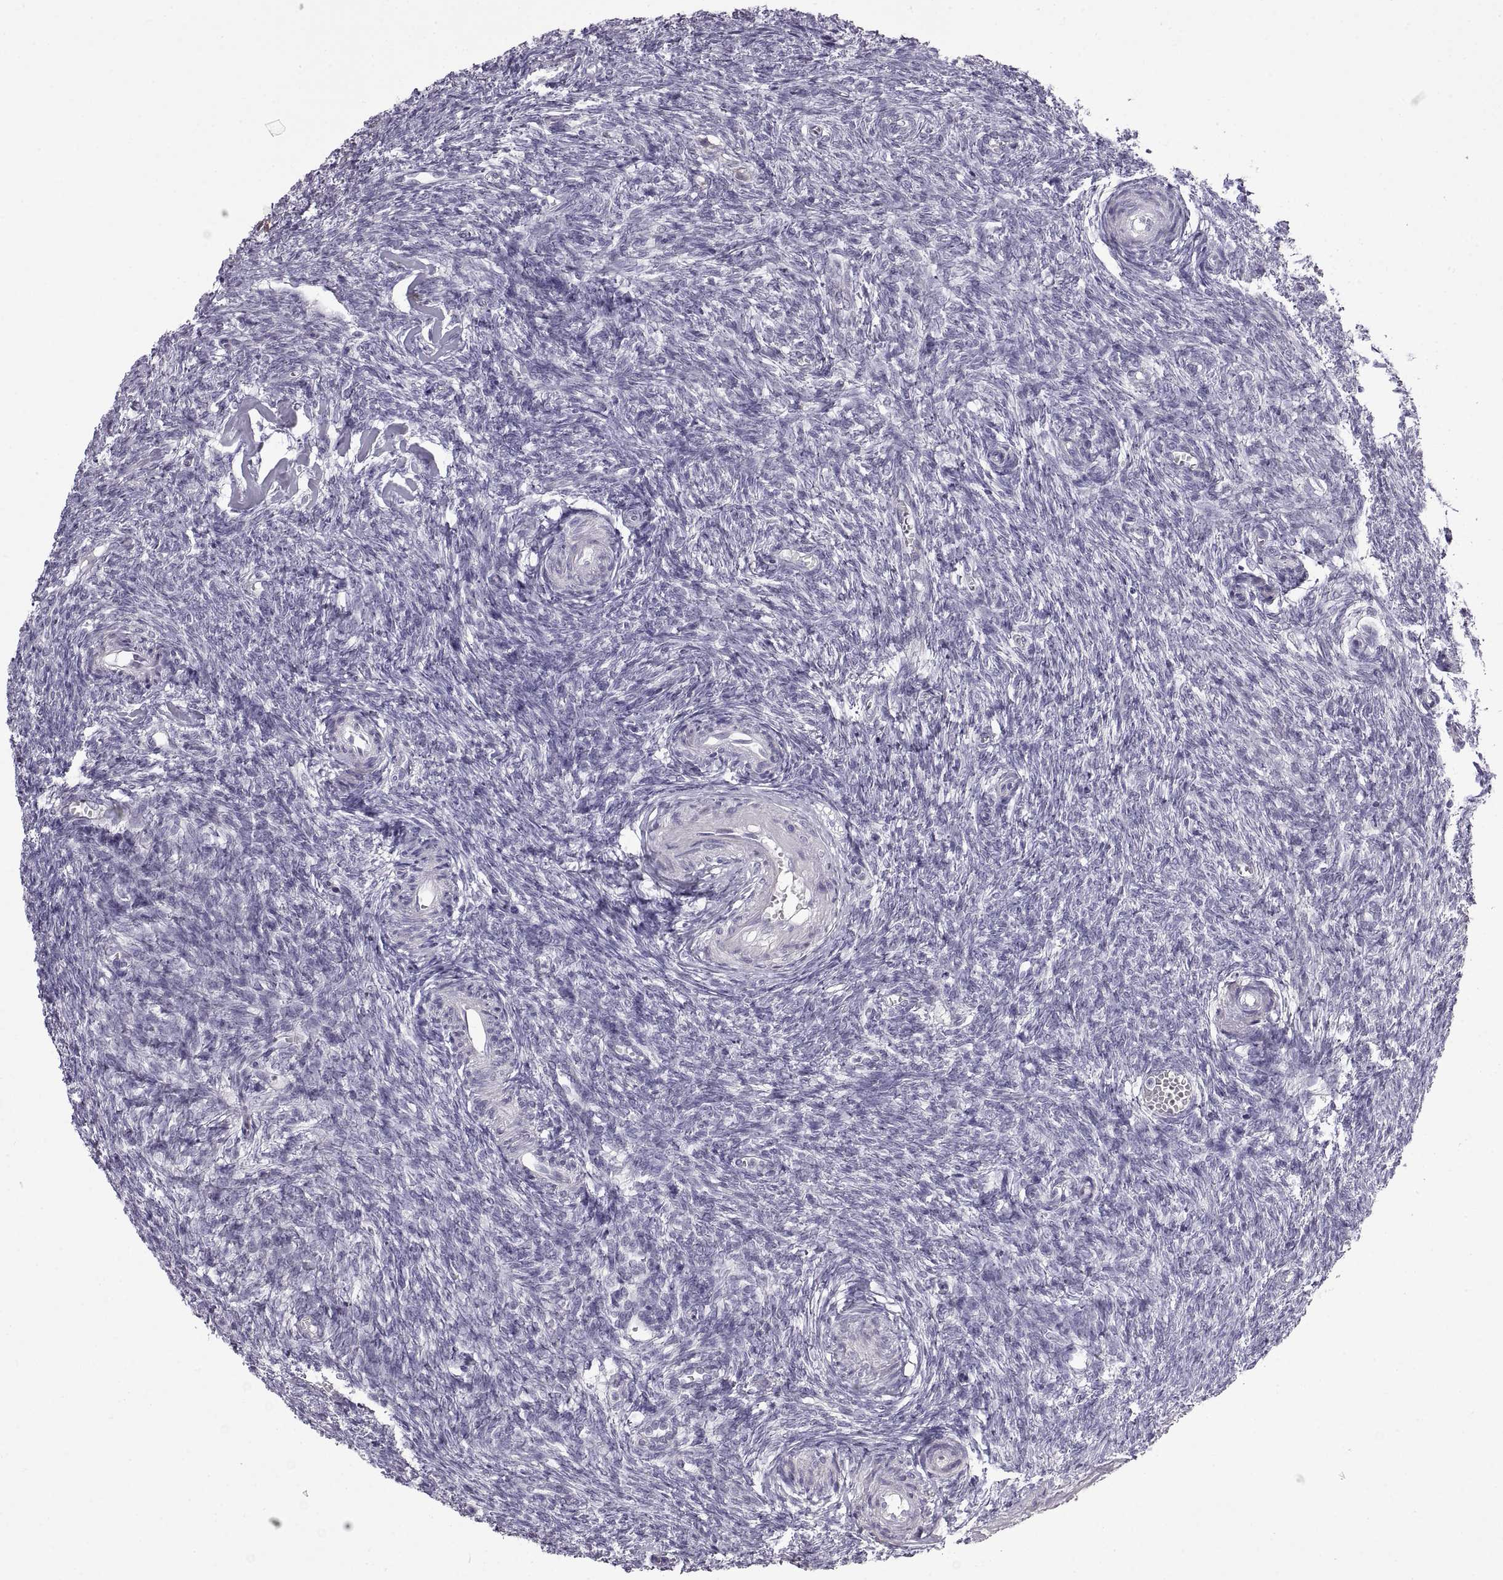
{"staining": {"intensity": "negative", "quantity": "none", "location": "none"}, "tissue": "ovary", "cell_type": "Ovarian stroma cells", "image_type": "normal", "snomed": [{"axis": "morphology", "description": "Normal tissue, NOS"}, {"axis": "topography", "description": "Ovary"}], "caption": "IHC histopathology image of normal ovary: ovary stained with DAB (3,3'-diaminobenzidine) shows no significant protein positivity in ovarian stroma cells.", "gene": "FAM170A", "patient": {"sex": "female", "age": 43}}